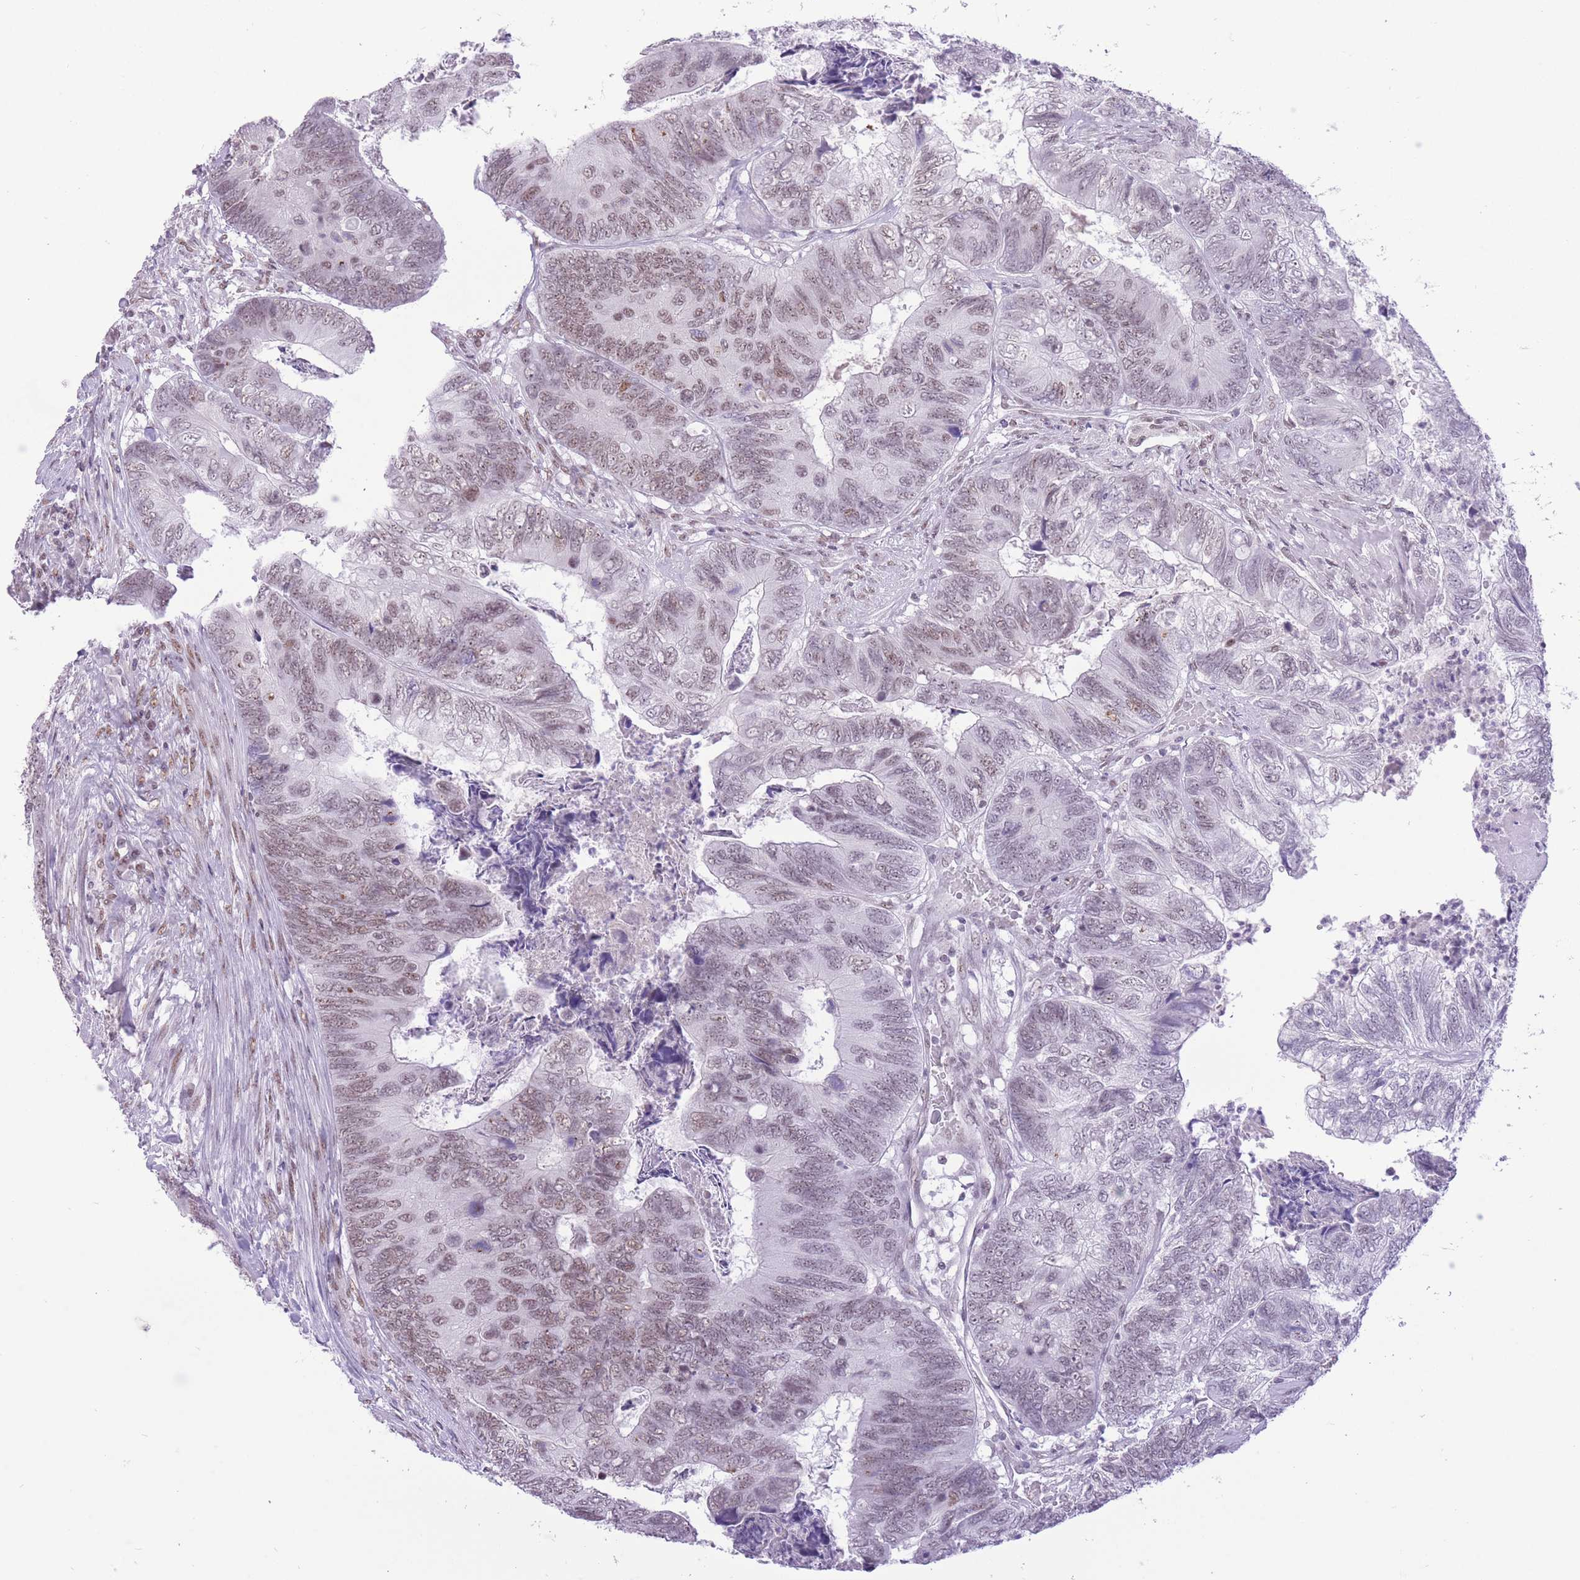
{"staining": {"intensity": "weak", "quantity": "25%-75%", "location": "nuclear"}, "tissue": "colorectal cancer", "cell_type": "Tumor cells", "image_type": "cancer", "snomed": [{"axis": "morphology", "description": "Adenocarcinoma, NOS"}, {"axis": "topography", "description": "Colon"}], "caption": "Human colorectal cancer stained with a brown dye reveals weak nuclear positive staining in approximately 25%-75% of tumor cells.", "gene": "ZBED5", "patient": {"sex": "female", "age": 67}}